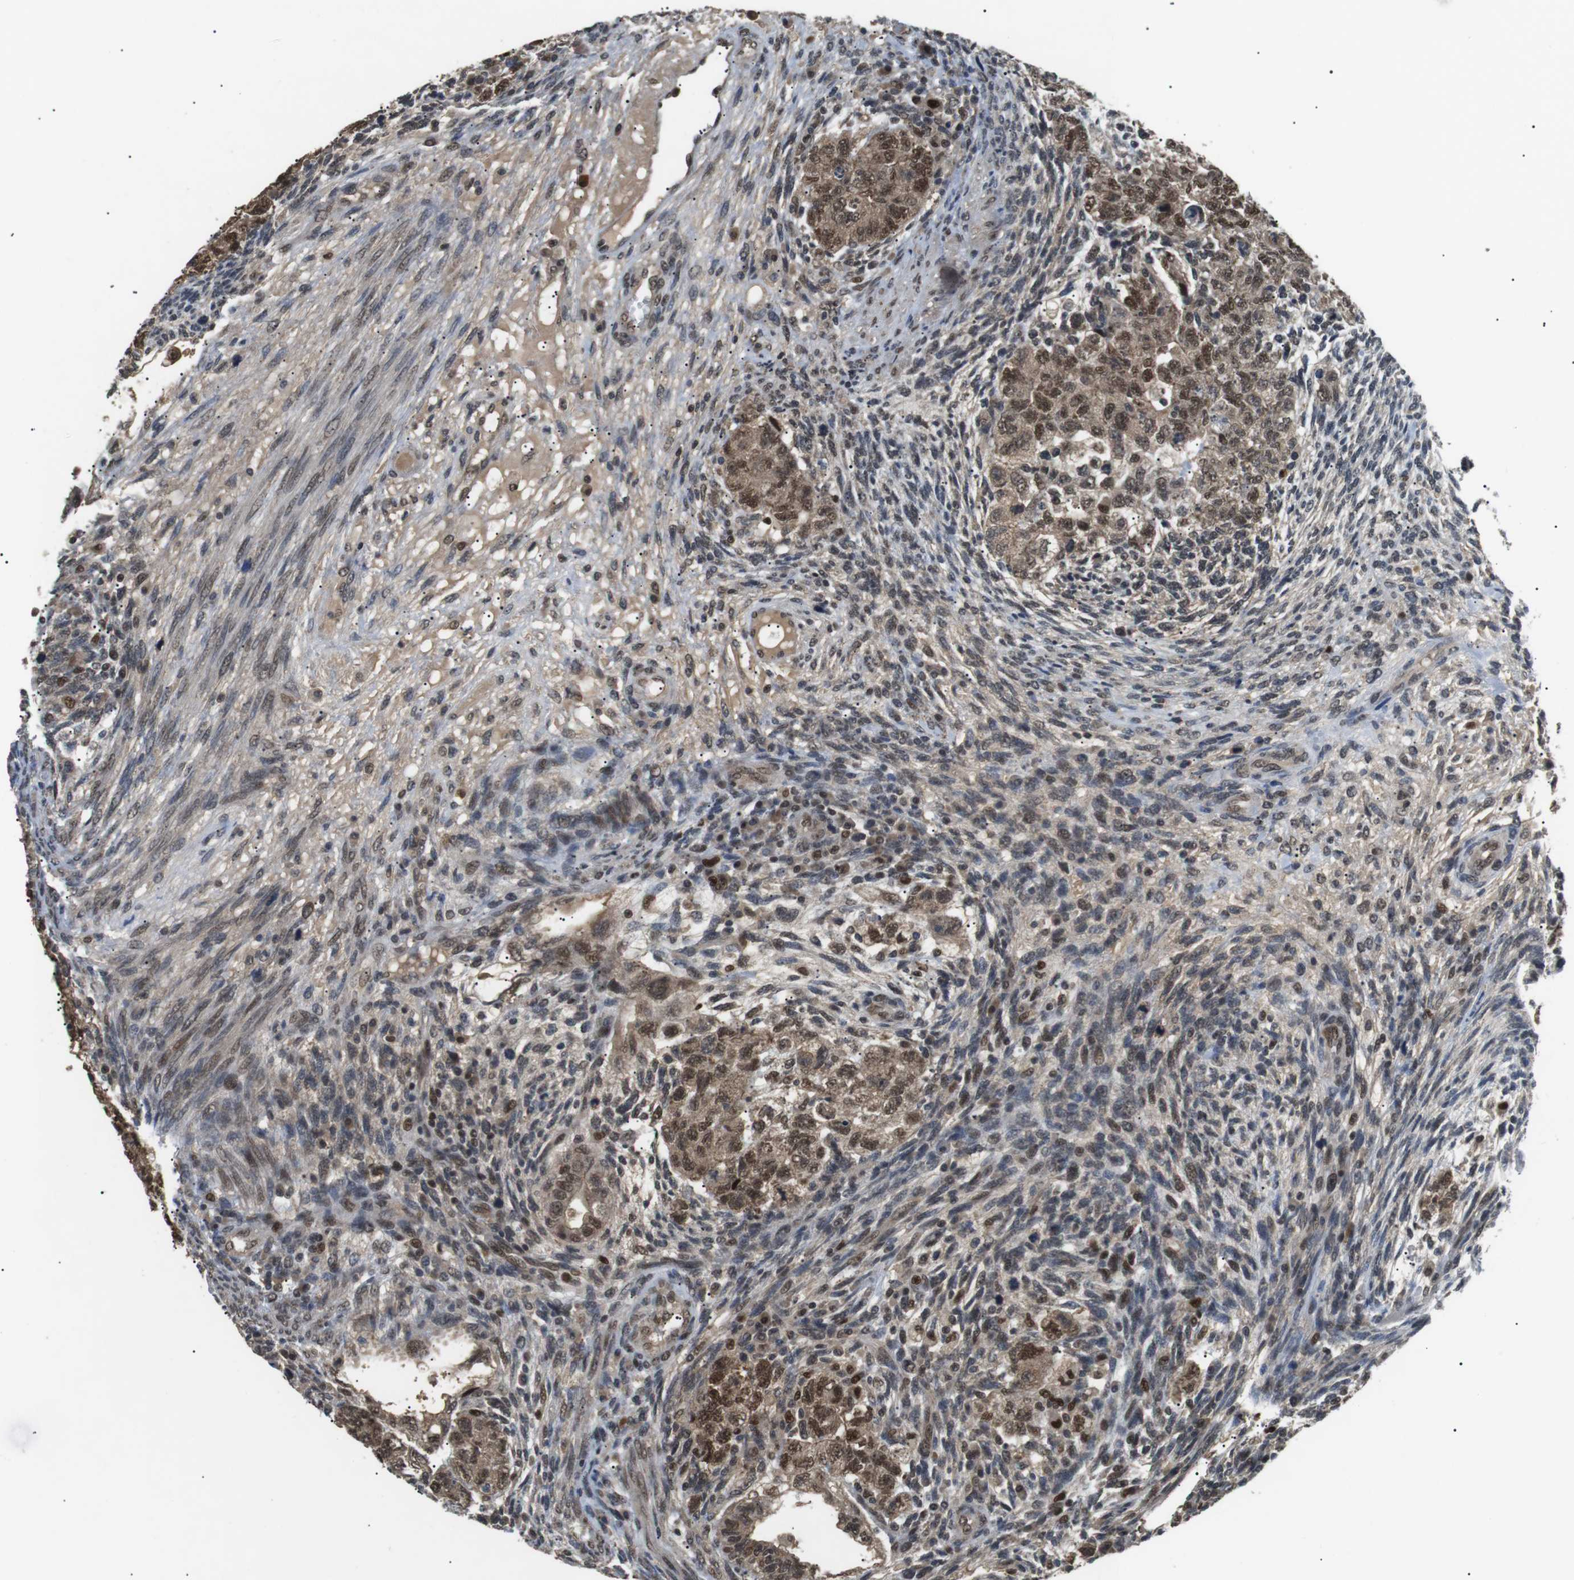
{"staining": {"intensity": "moderate", "quantity": ">75%", "location": "cytoplasmic/membranous,nuclear"}, "tissue": "testis cancer", "cell_type": "Tumor cells", "image_type": "cancer", "snomed": [{"axis": "morphology", "description": "Normal tissue, NOS"}, {"axis": "morphology", "description": "Carcinoma, Embryonal, NOS"}, {"axis": "topography", "description": "Testis"}], "caption": "Protein analysis of embryonal carcinoma (testis) tissue shows moderate cytoplasmic/membranous and nuclear positivity in approximately >75% of tumor cells. (Brightfield microscopy of DAB IHC at high magnification).", "gene": "ORAI3", "patient": {"sex": "male", "age": 36}}